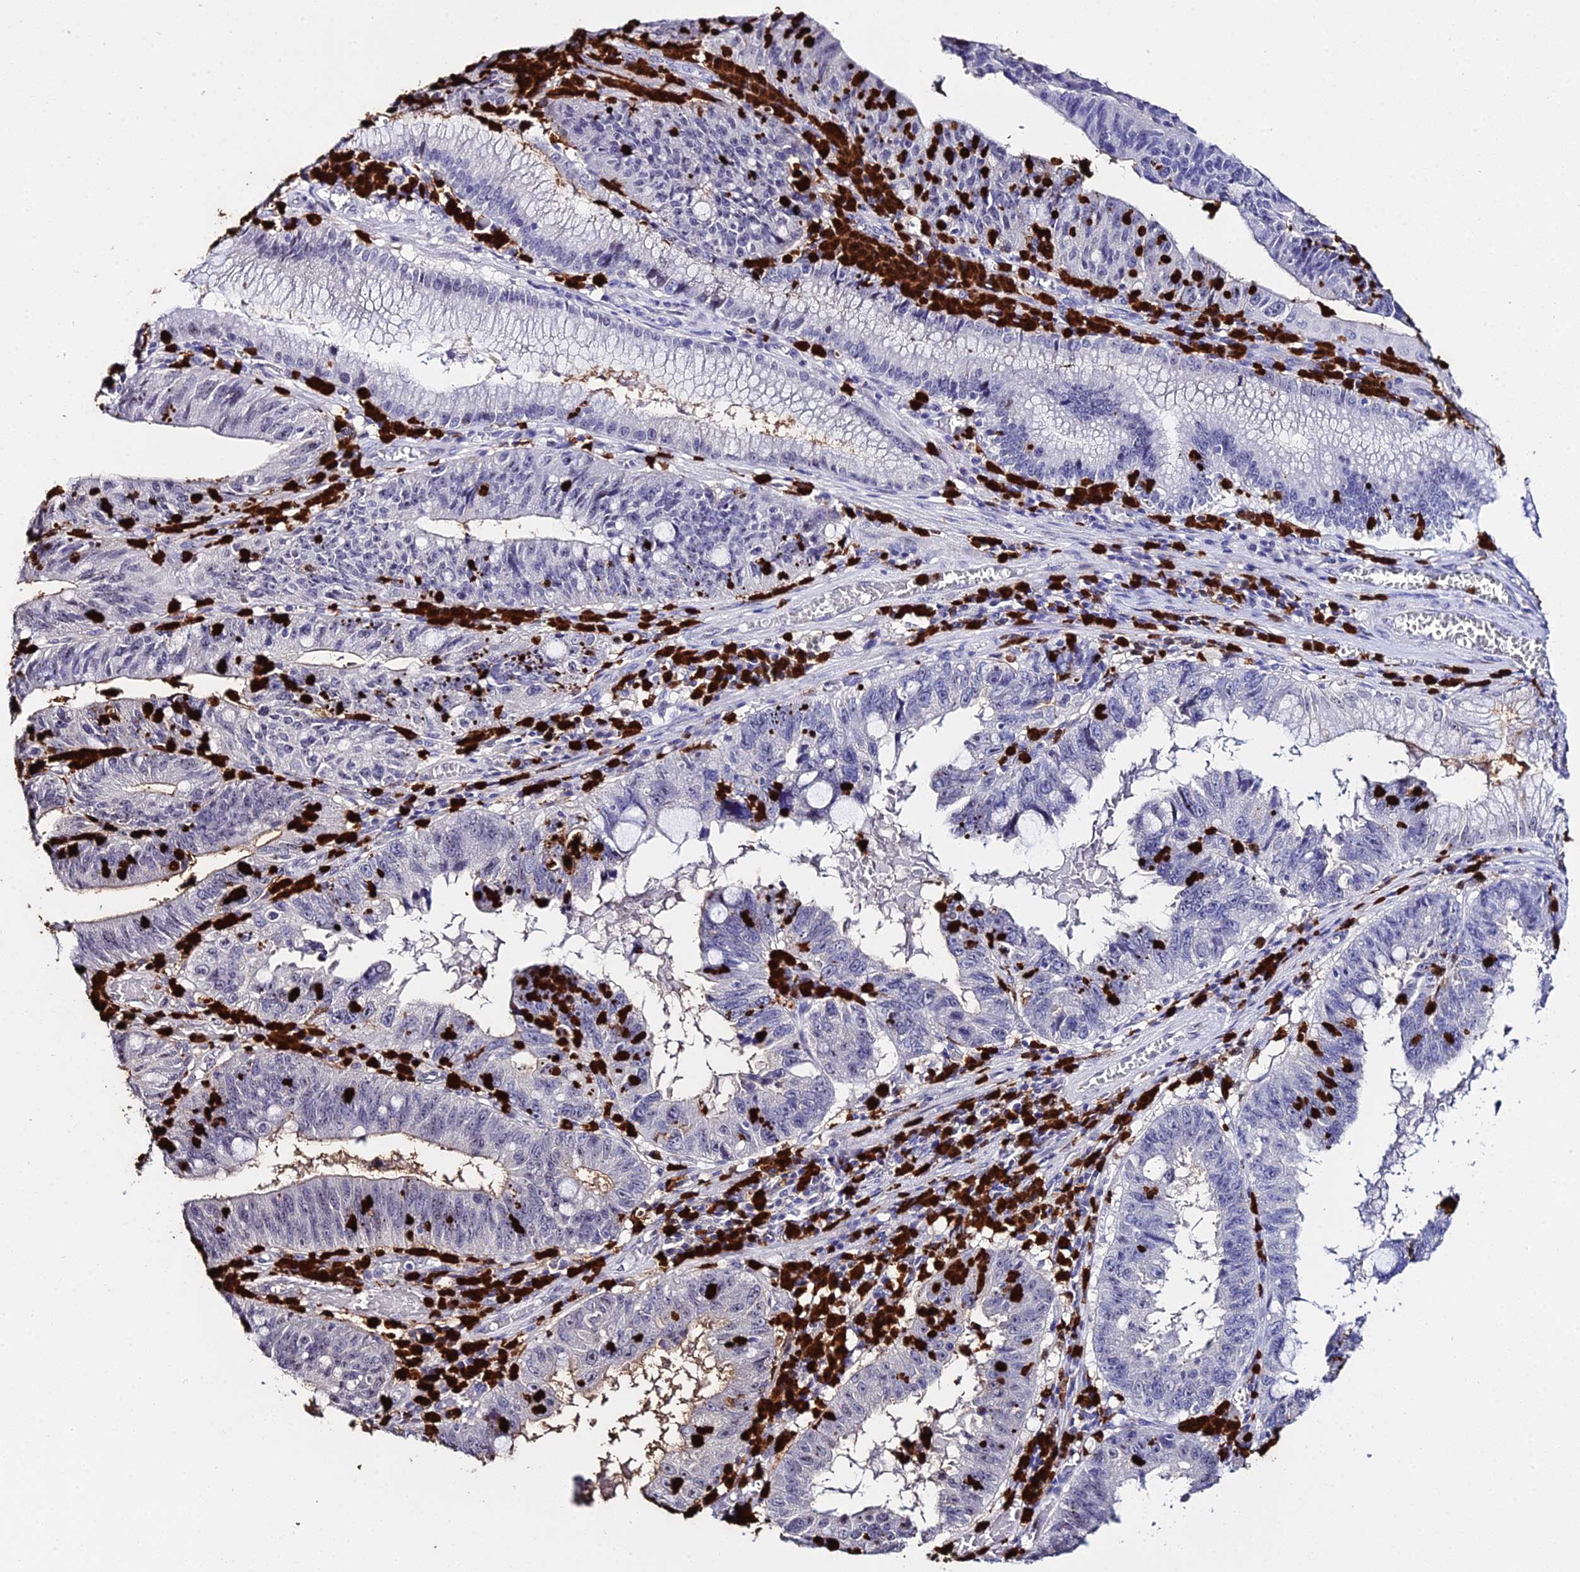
{"staining": {"intensity": "negative", "quantity": "none", "location": "none"}, "tissue": "stomach cancer", "cell_type": "Tumor cells", "image_type": "cancer", "snomed": [{"axis": "morphology", "description": "Adenocarcinoma, NOS"}, {"axis": "topography", "description": "Stomach"}], "caption": "There is no significant staining in tumor cells of stomach cancer.", "gene": "MCM10", "patient": {"sex": "male", "age": 59}}